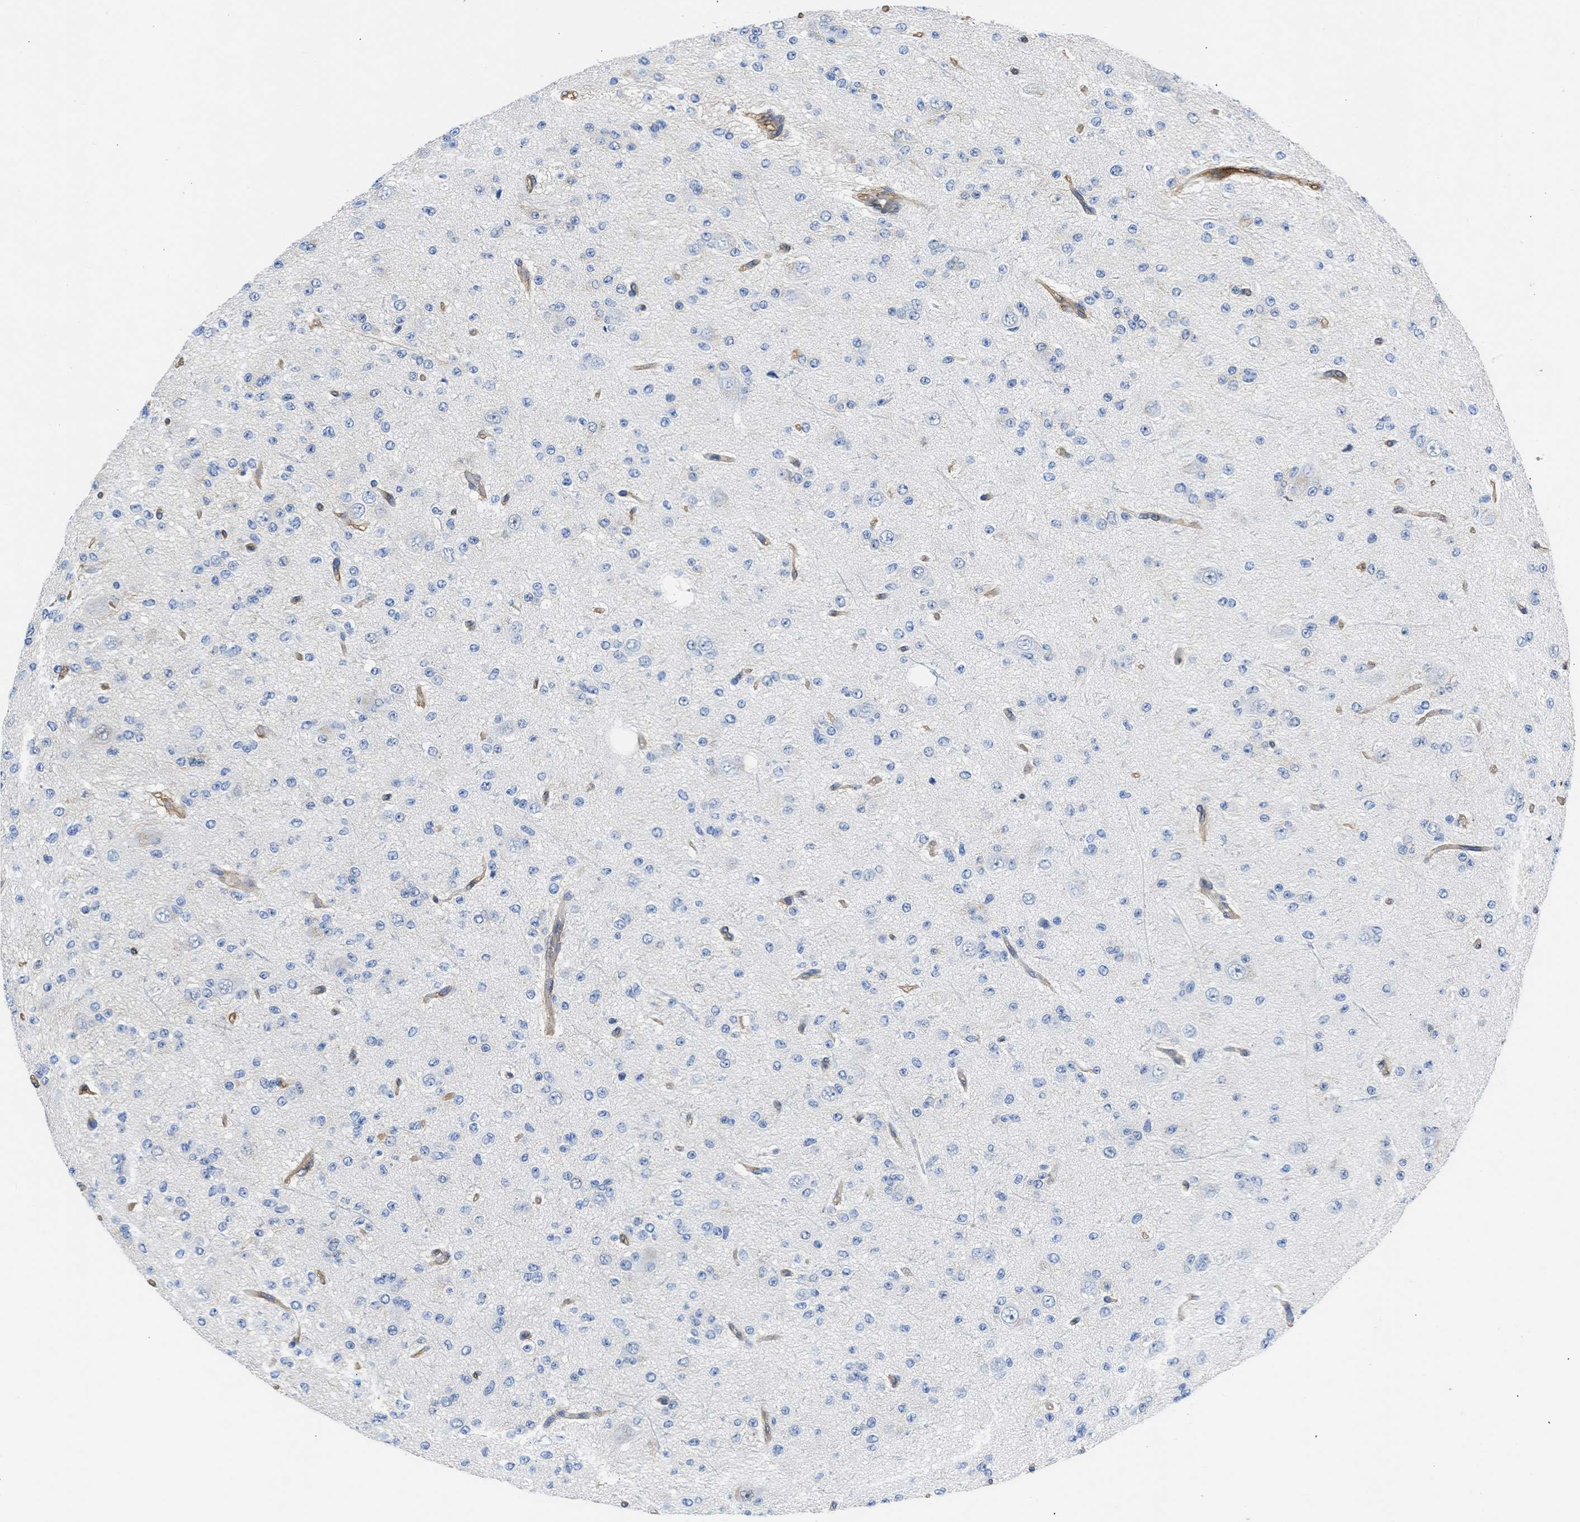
{"staining": {"intensity": "negative", "quantity": "none", "location": "none"}, "tissue": "glioma", "cell_type": "Tumor cells", "image_type": "cancer", "snomed": [{"axis": "morphology", "description": "Glioma, malignant, Low grade"}, {"axis": "topography", "description": "Brain"}], "caption": "Tumor cells are negative for brown protein staining in malignant glioma (low-grade). (Stains: DAB IHC with hematoxylin counter stain, Microscopy: brightfield microscopy at high magnification).", "gene": "MAS1L", "patient": {"sex": "male", "age": 38}}